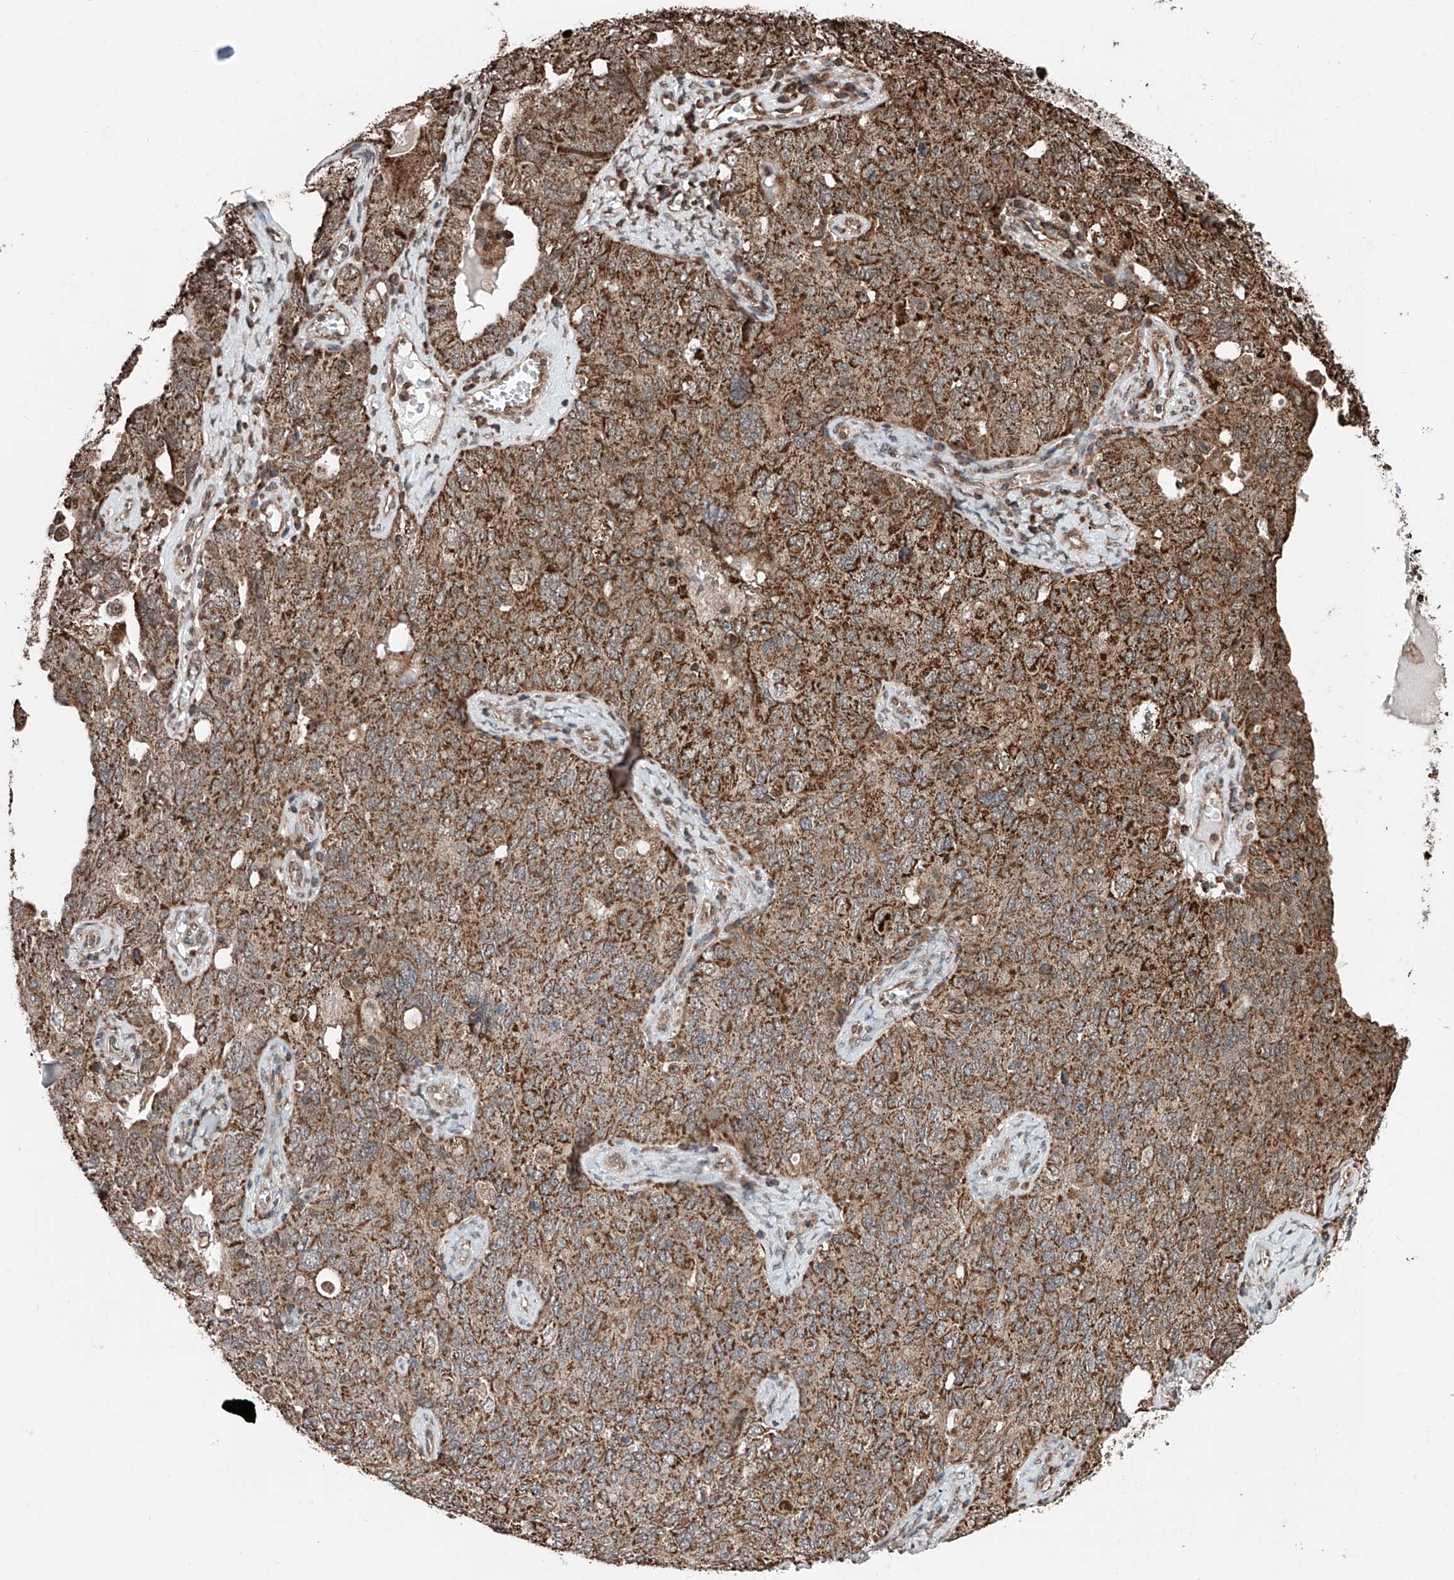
{"staining": {"intensity": "strong", "quantity": ">75%", "location": "cytoplasmic/membranous"}, "tissue": "ovarian cancer", "cell_type": "Tumor cells", "image_type": "cancer", "snomed": [{"axis": "morphology", "description": "Carcinoma, endometroid"}, {"axis": "topography", "description": "Ovary"}], "caption": "Protein positivity by immunohistochemistry shows strong cytoplasmic/membranous expression in approximately >75% of tumor cells in ovarian endometroid carcinoma.", "gene": "ZNF445", "patient": {"sex": "female", "age": 62}}